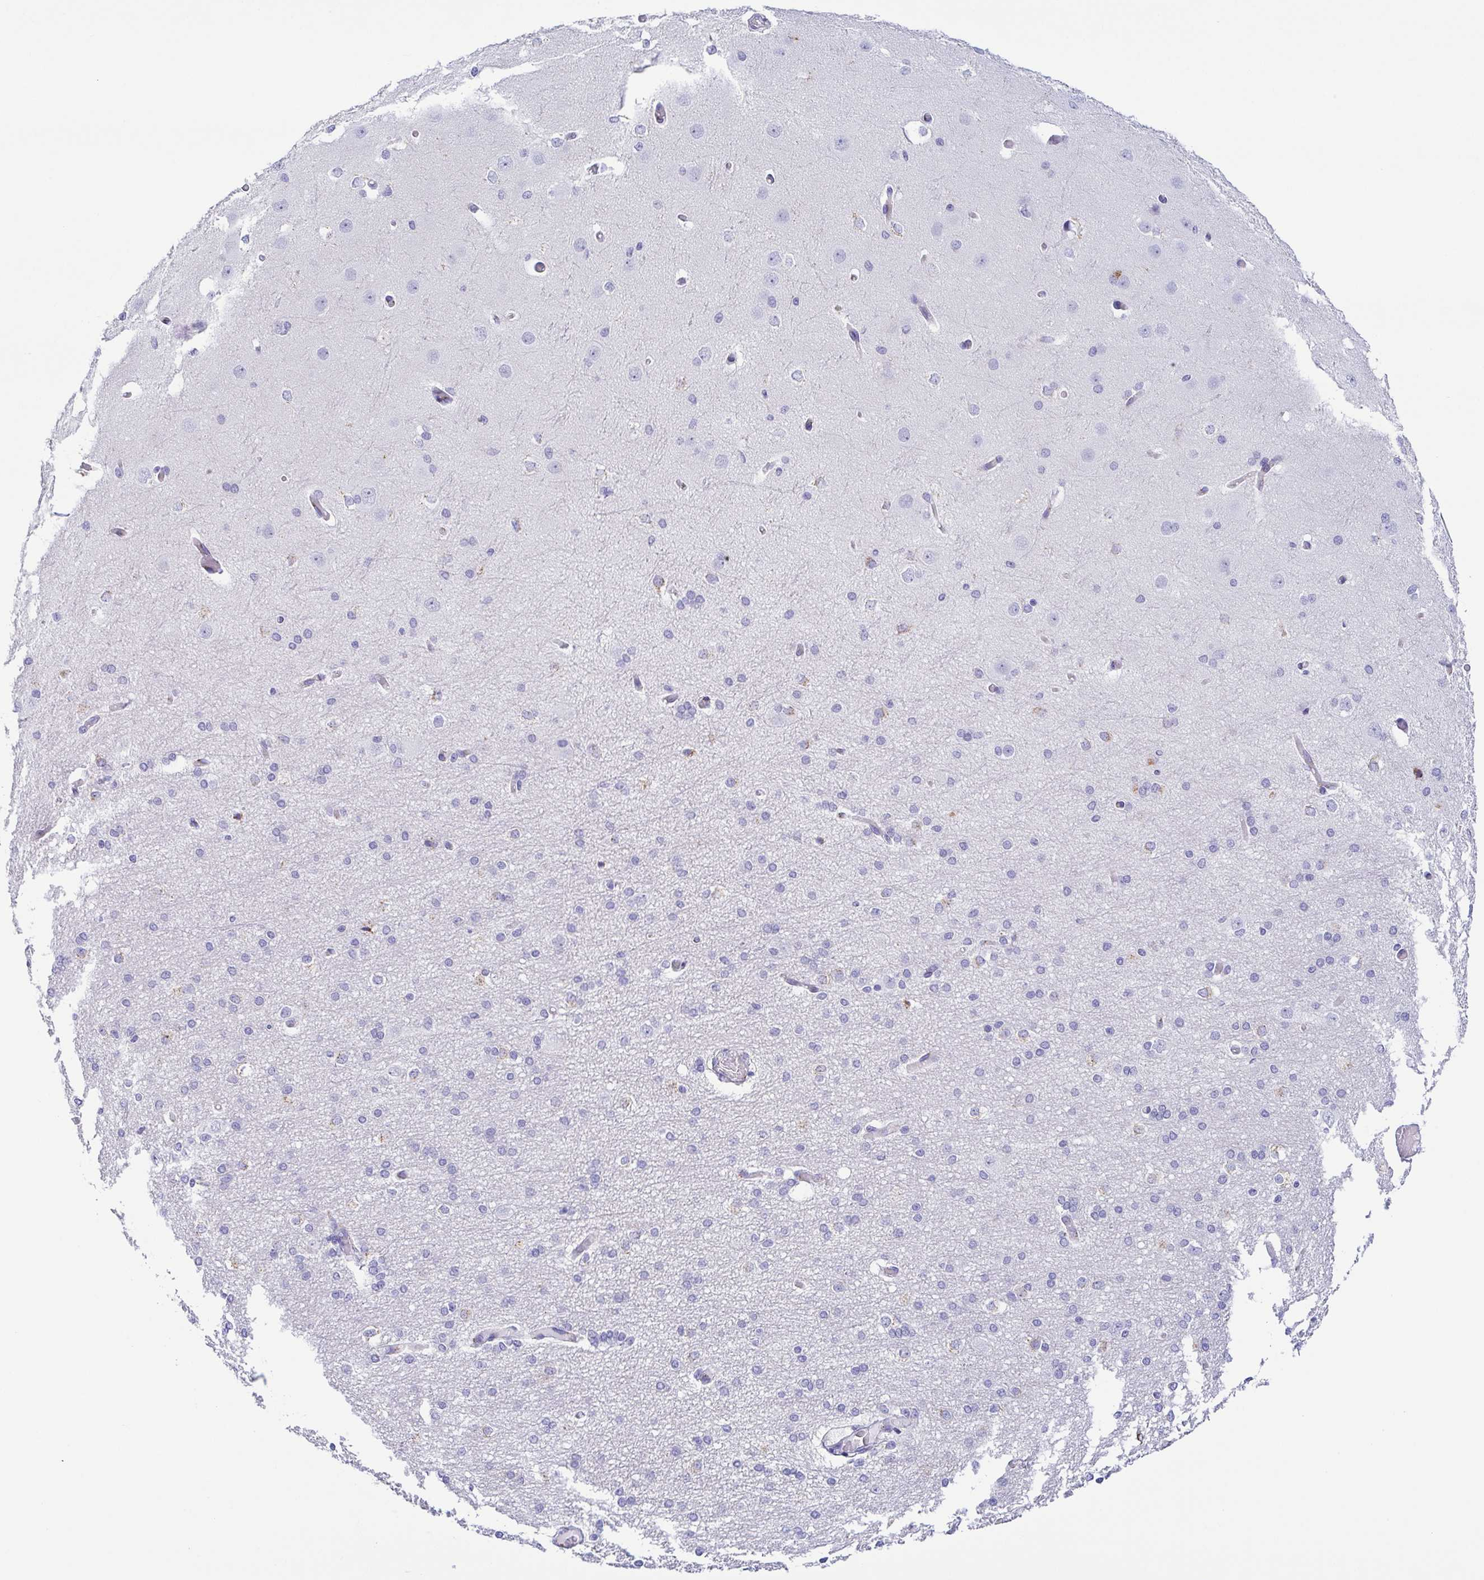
{"staining": {"intensity": "negative", "quantity": "none", "location": "none"}, "tissue": "cerebral cortex", "cell_type": "Endothelial cells", "image_type": "normal", "snomed": [{"axis": "morphology", "description": "Normal tissue, NOS"}, {"axis": "morphology", "description": "Inflammation, NOS"}, {"axis": "topography", "description": "Cerebral cortex"}], "caption": "DAB immunohistochemical staining of unremarkable human cerebral cortex reveals no significant expression in endothelial cells.", "gene": "SULT1B1", "patient": {"sex": "male", "age": 6}}